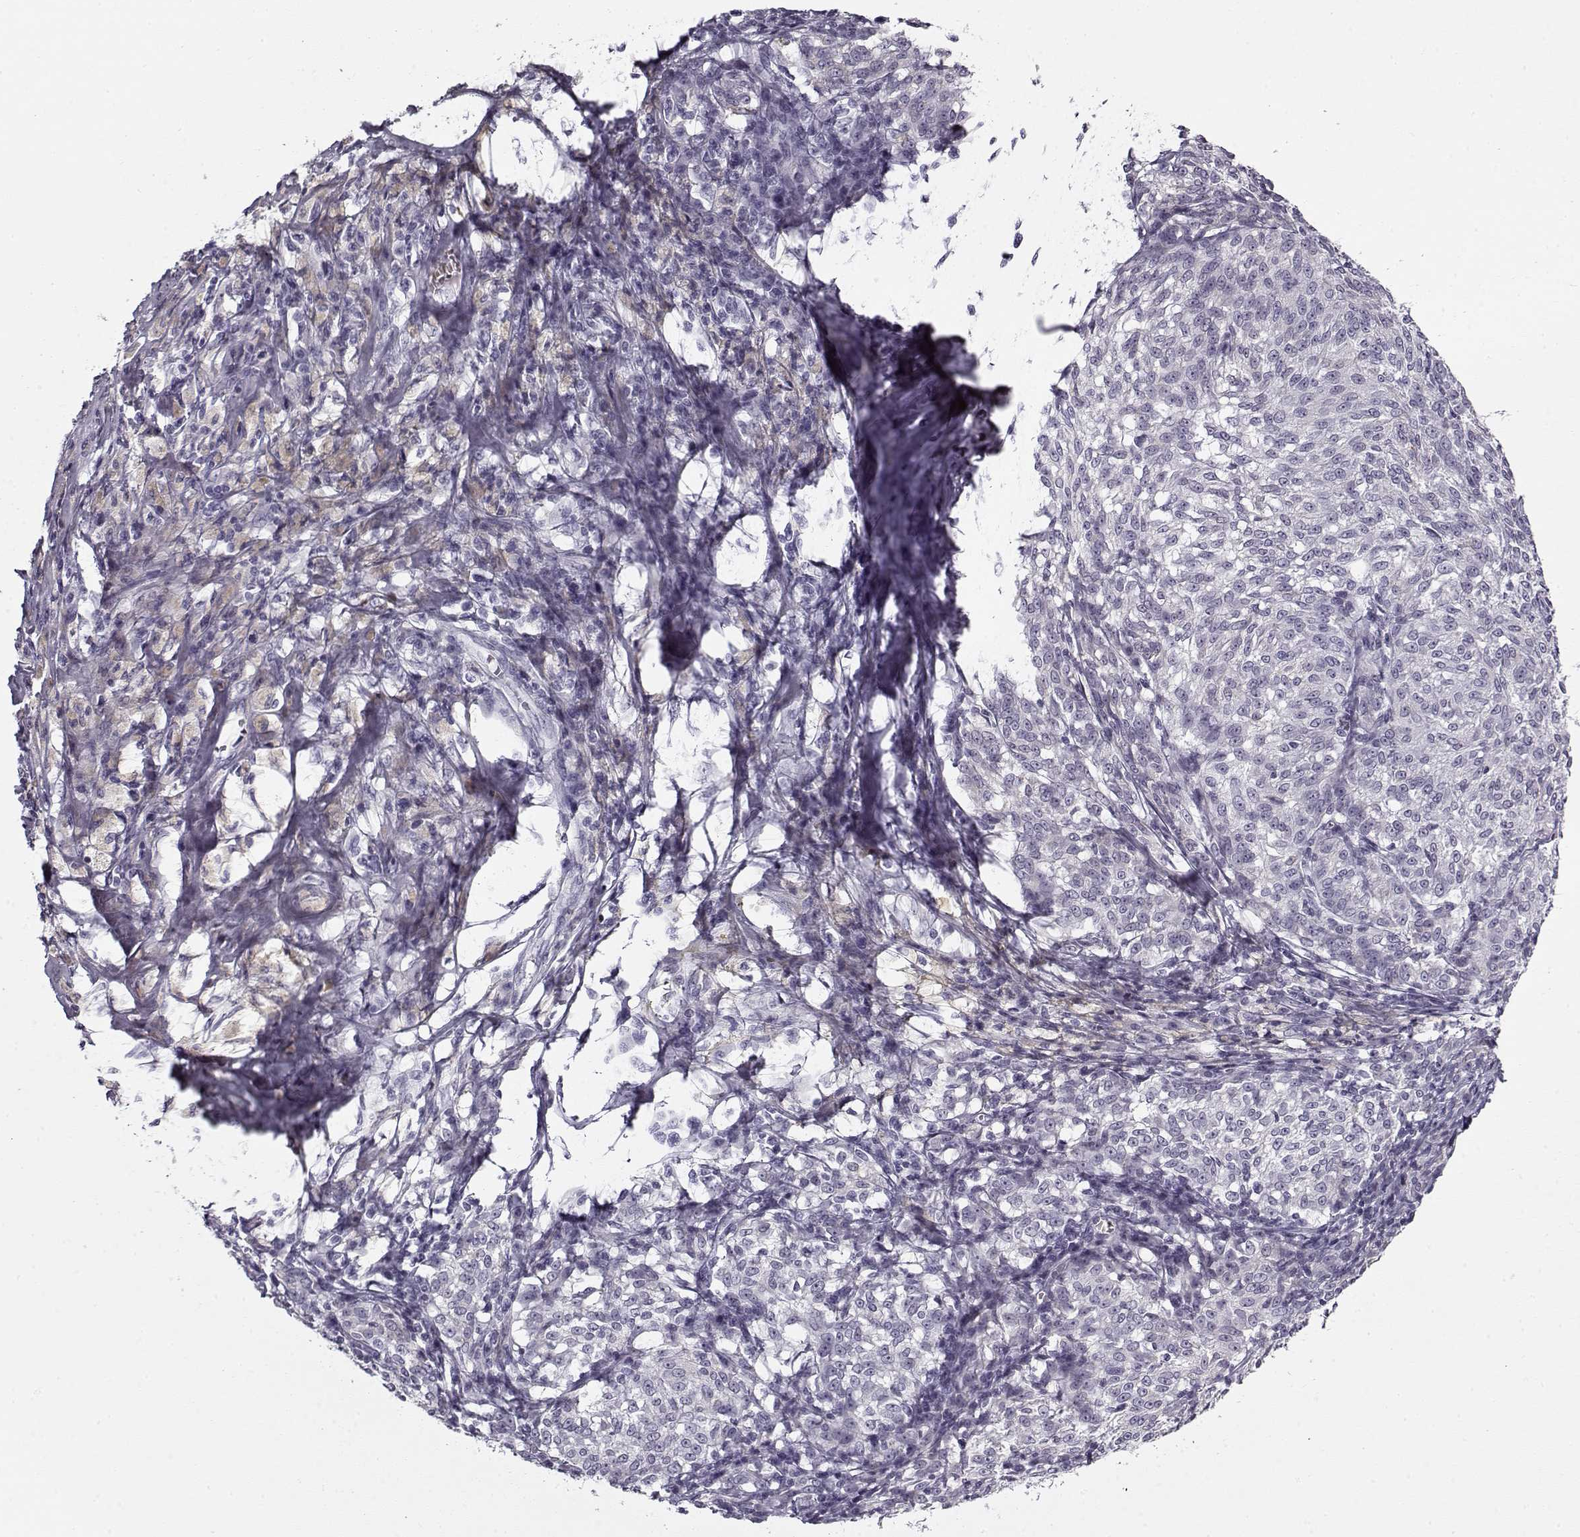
{"staining": {"intensity": "negative", "quantity": "none", "location": "none"}, "tissue": "melanoma", "cell_type": "Tumor cells", "image_type": "cancer", "snomed": [{"axis": "morphology", "description": "Malignant melanoma, NOS"}, {"axis": "topography", "description": "Skin"}], "caption": "Malignant melanoma was stained to show a protein in brown. There is no significant expression in tumor cells.", "gene": "SNCA", "patient": {"sex": "female", "age": 72}}